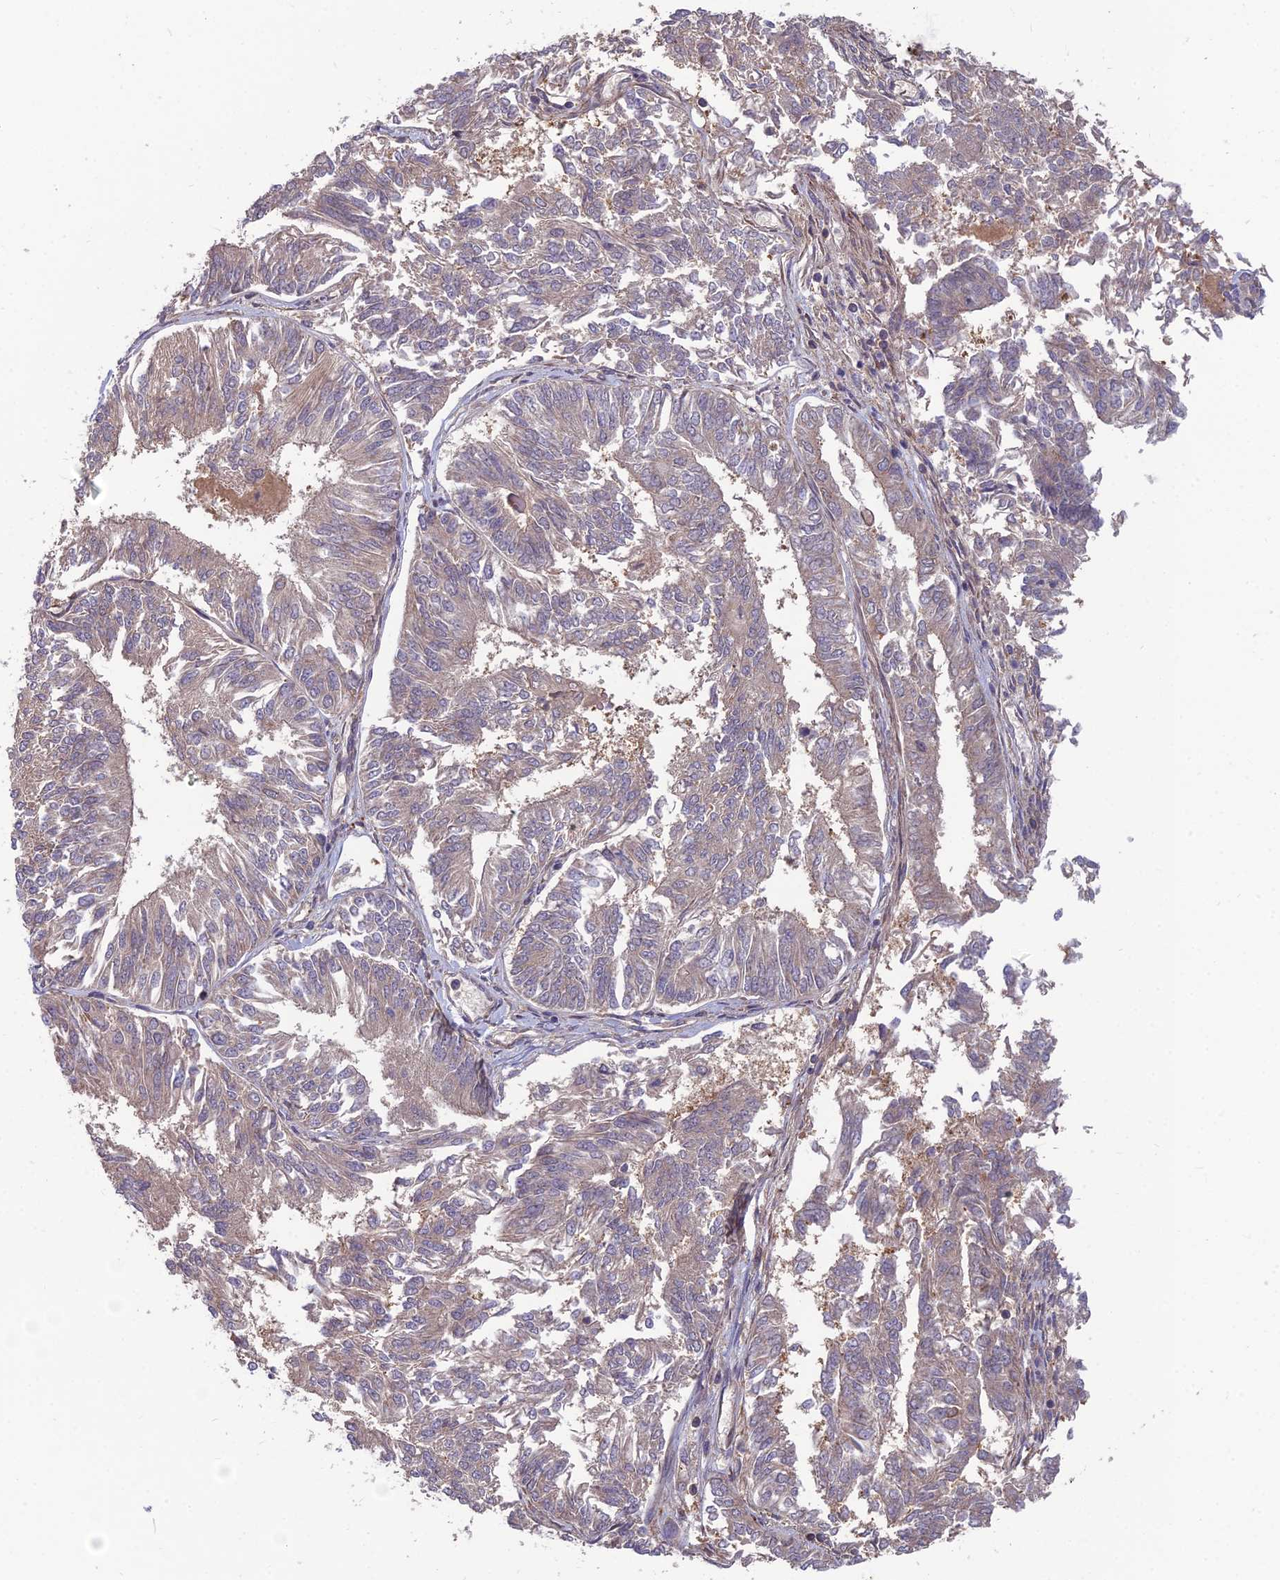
{"staining": {"intensity": "weak", "quantity": ">75%", "location": "cytoplasmic/membranous"}, "tissue": "endometrial cancer", "cell_type": "Tumor cells", "image_type": "cancer", "snomed": [{"axis": "morphology", "description": "Adenocarcinoma, NOS"}, {"axis": "topography", "description": "Endometrium"}], "caption": "Protein expression analysis of human endometrial adenocarcinoma reveals weak cytoplasmic/membranous staining in about >75% of tumor cells.", "gene": "OPA3", "patient": {"sex": "female", "age": 58}}